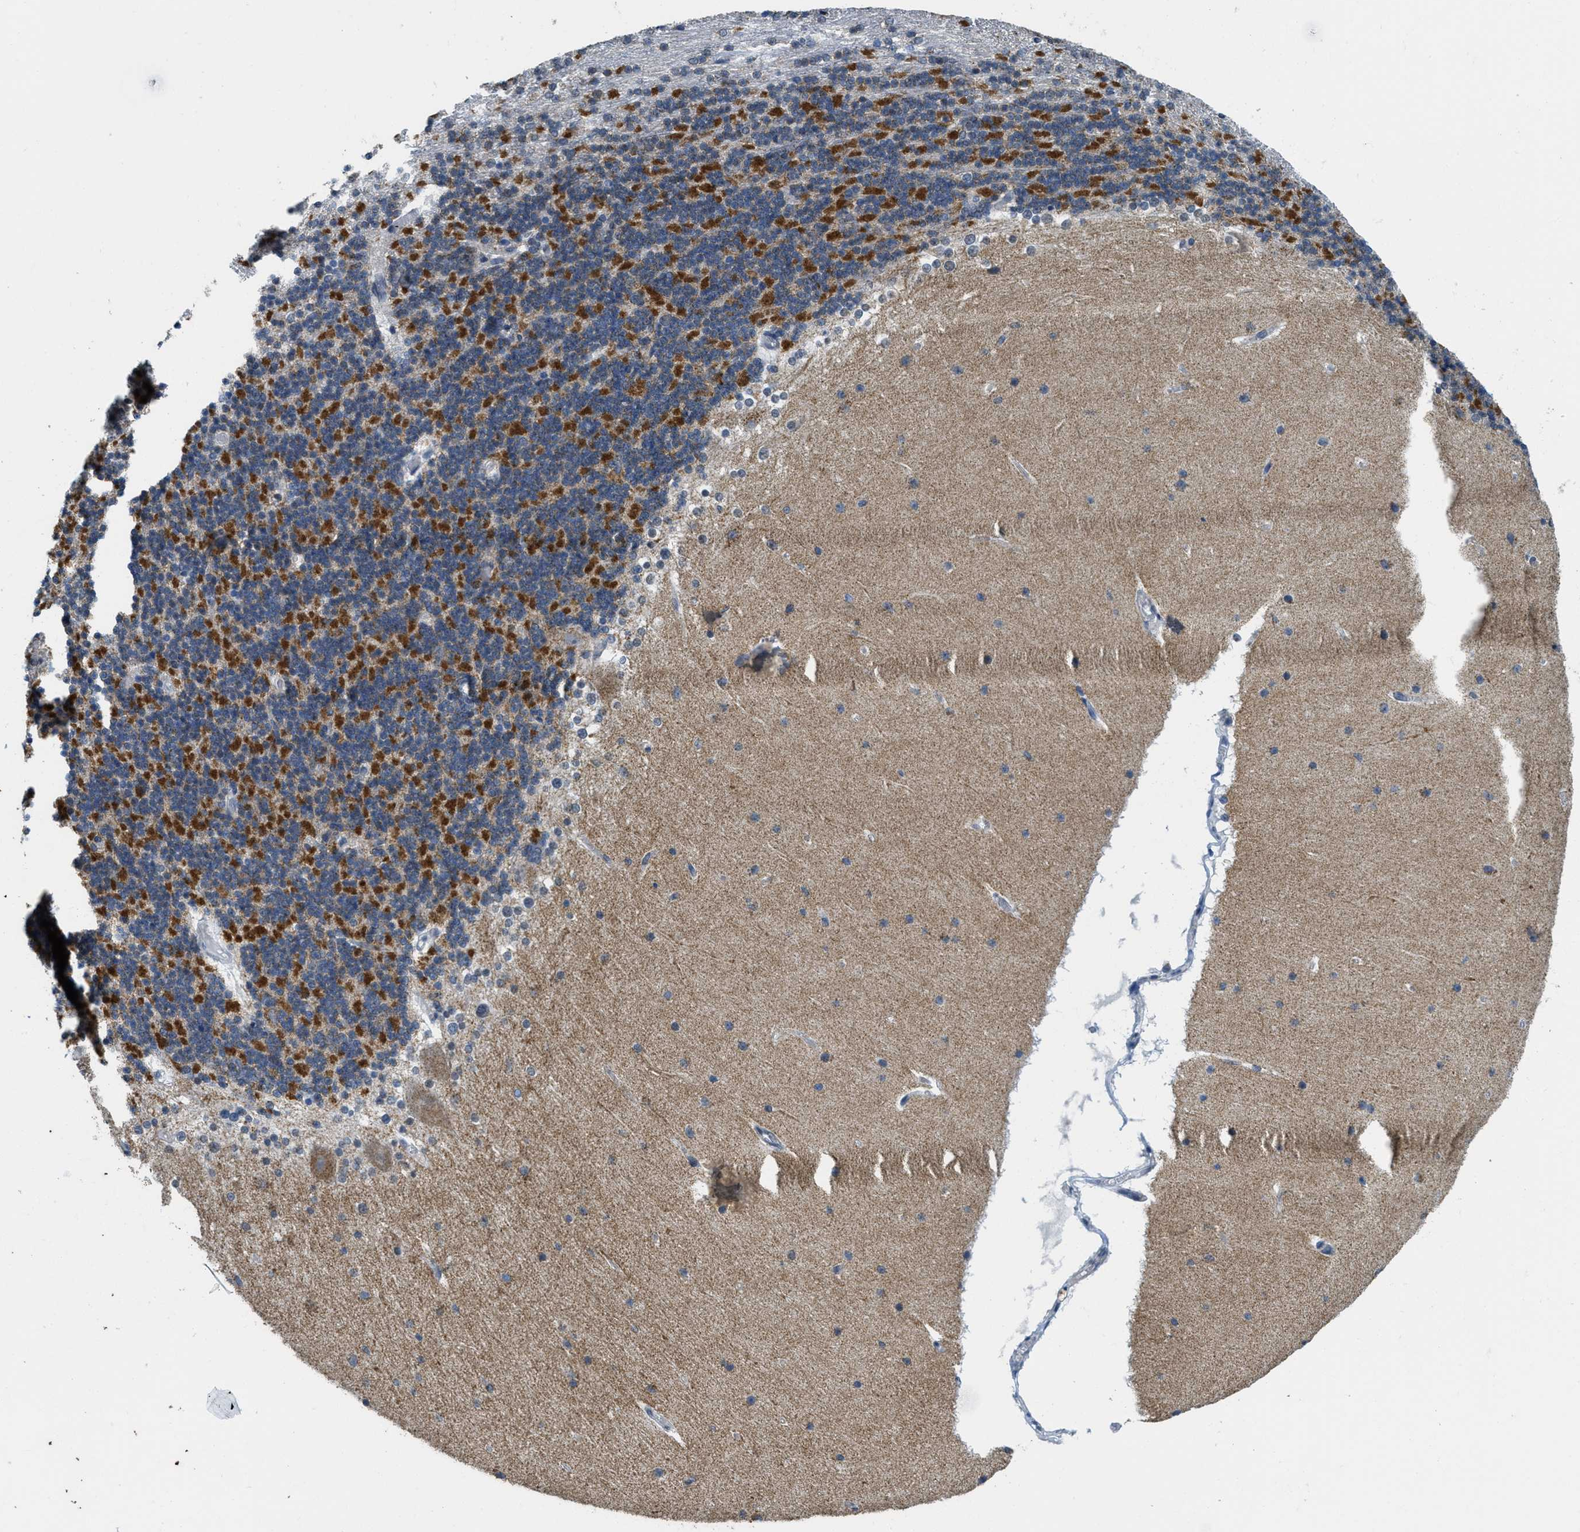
{"staining": {"intensity": "strong", "quantity": "<25%", "location": "cytoplasmic/membranous"}, "tissue": "cerebellum", "cell_type": "Cells in granular layer", "image_type": "normal", "snomed": [{"axis": "morphology", "description": "Normal tissue, NOS"}, {"axis": "topography", "description": "Cerebellum"}], "caption": "A medium amount of strong cytoplasmic/membranous expression is present in about <25% of cells in granular layer in unremarkable cerebellum.", "gene": "TOMM70", "patient": {"sex": "female", "age": 19}}